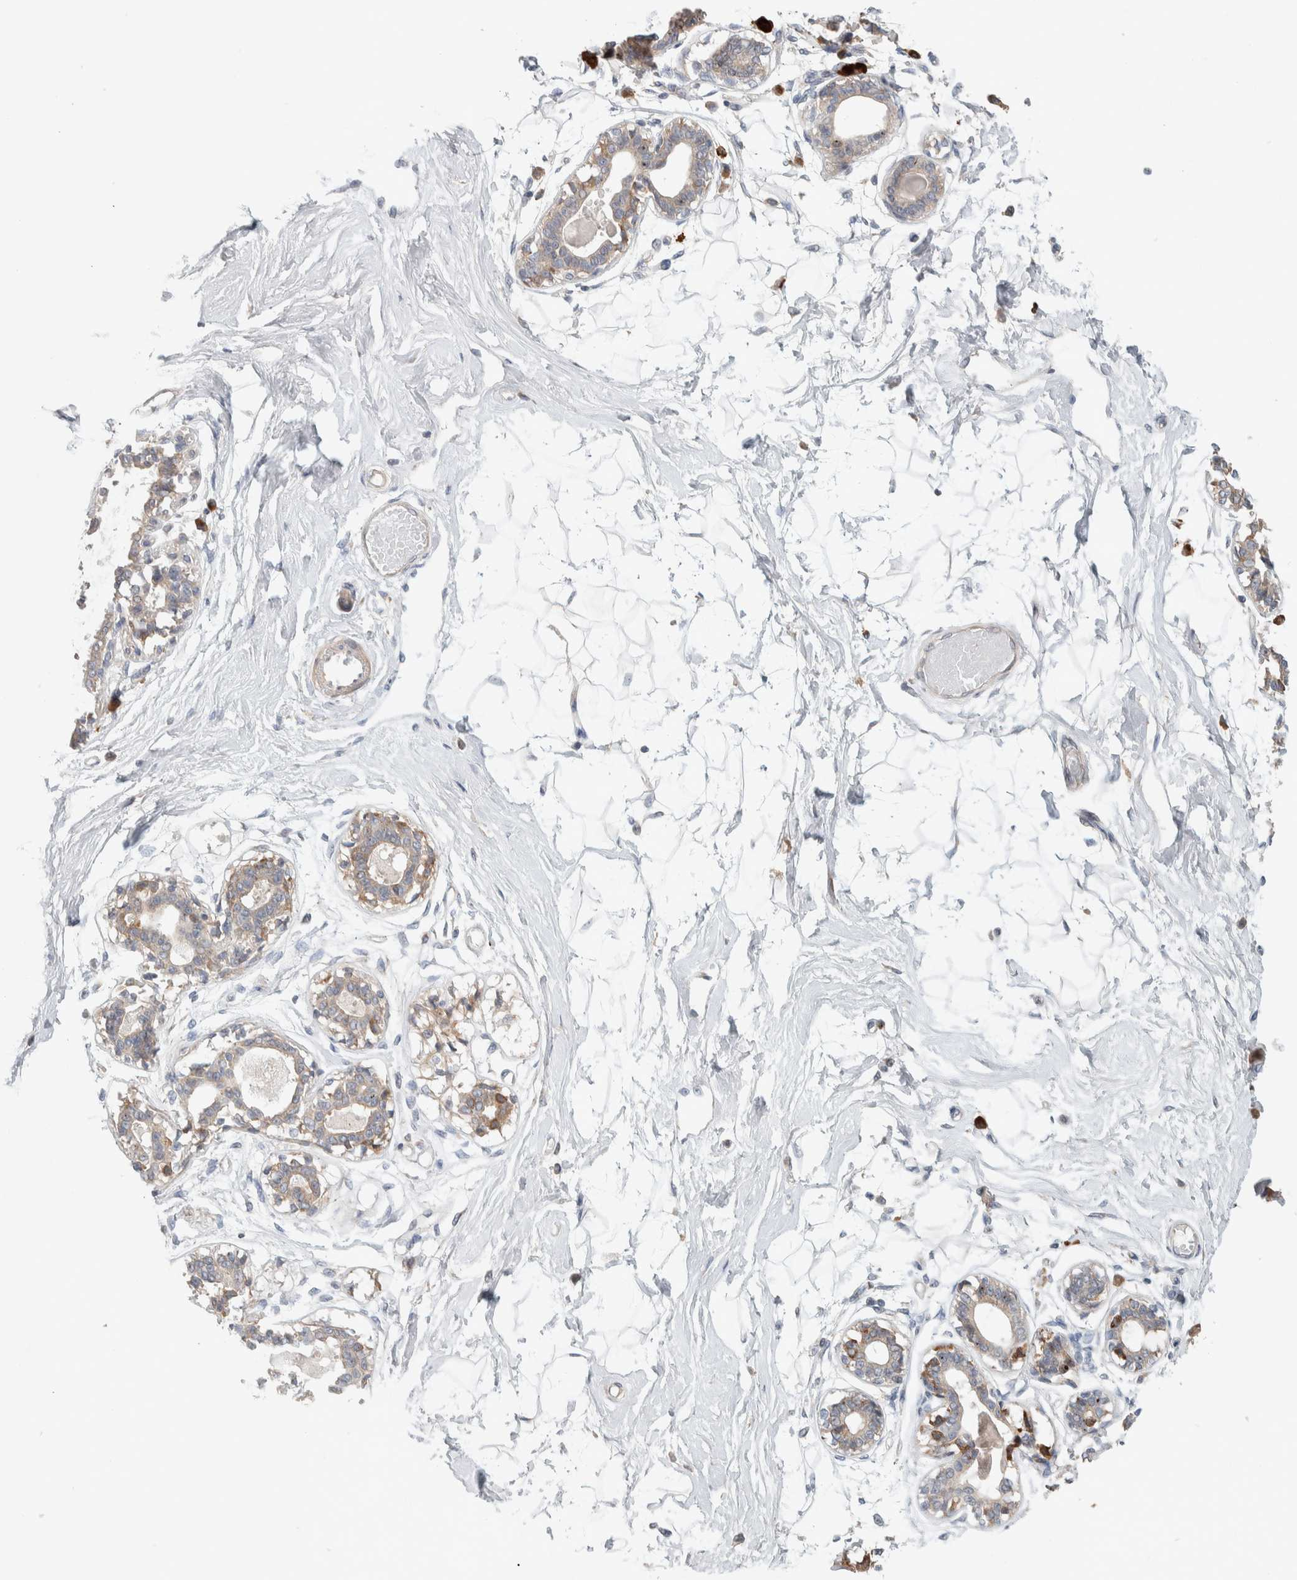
{"staining": {"intensity": "negative", "quantity": "none", "location": "none"}, "tissue": "breast", "cell_type": "Adipocytes", "image_type": "normal", "snomed": [{"axis": "morphology", "description": "Normal tissue, NOS"}, {"axis": "topography", "description": "Breast"}], "caption": "The image reveals no significant positivity in adipocytes of breast.", "gene": "ADCY8", "patient": {"sex": "female", "age": 45}}